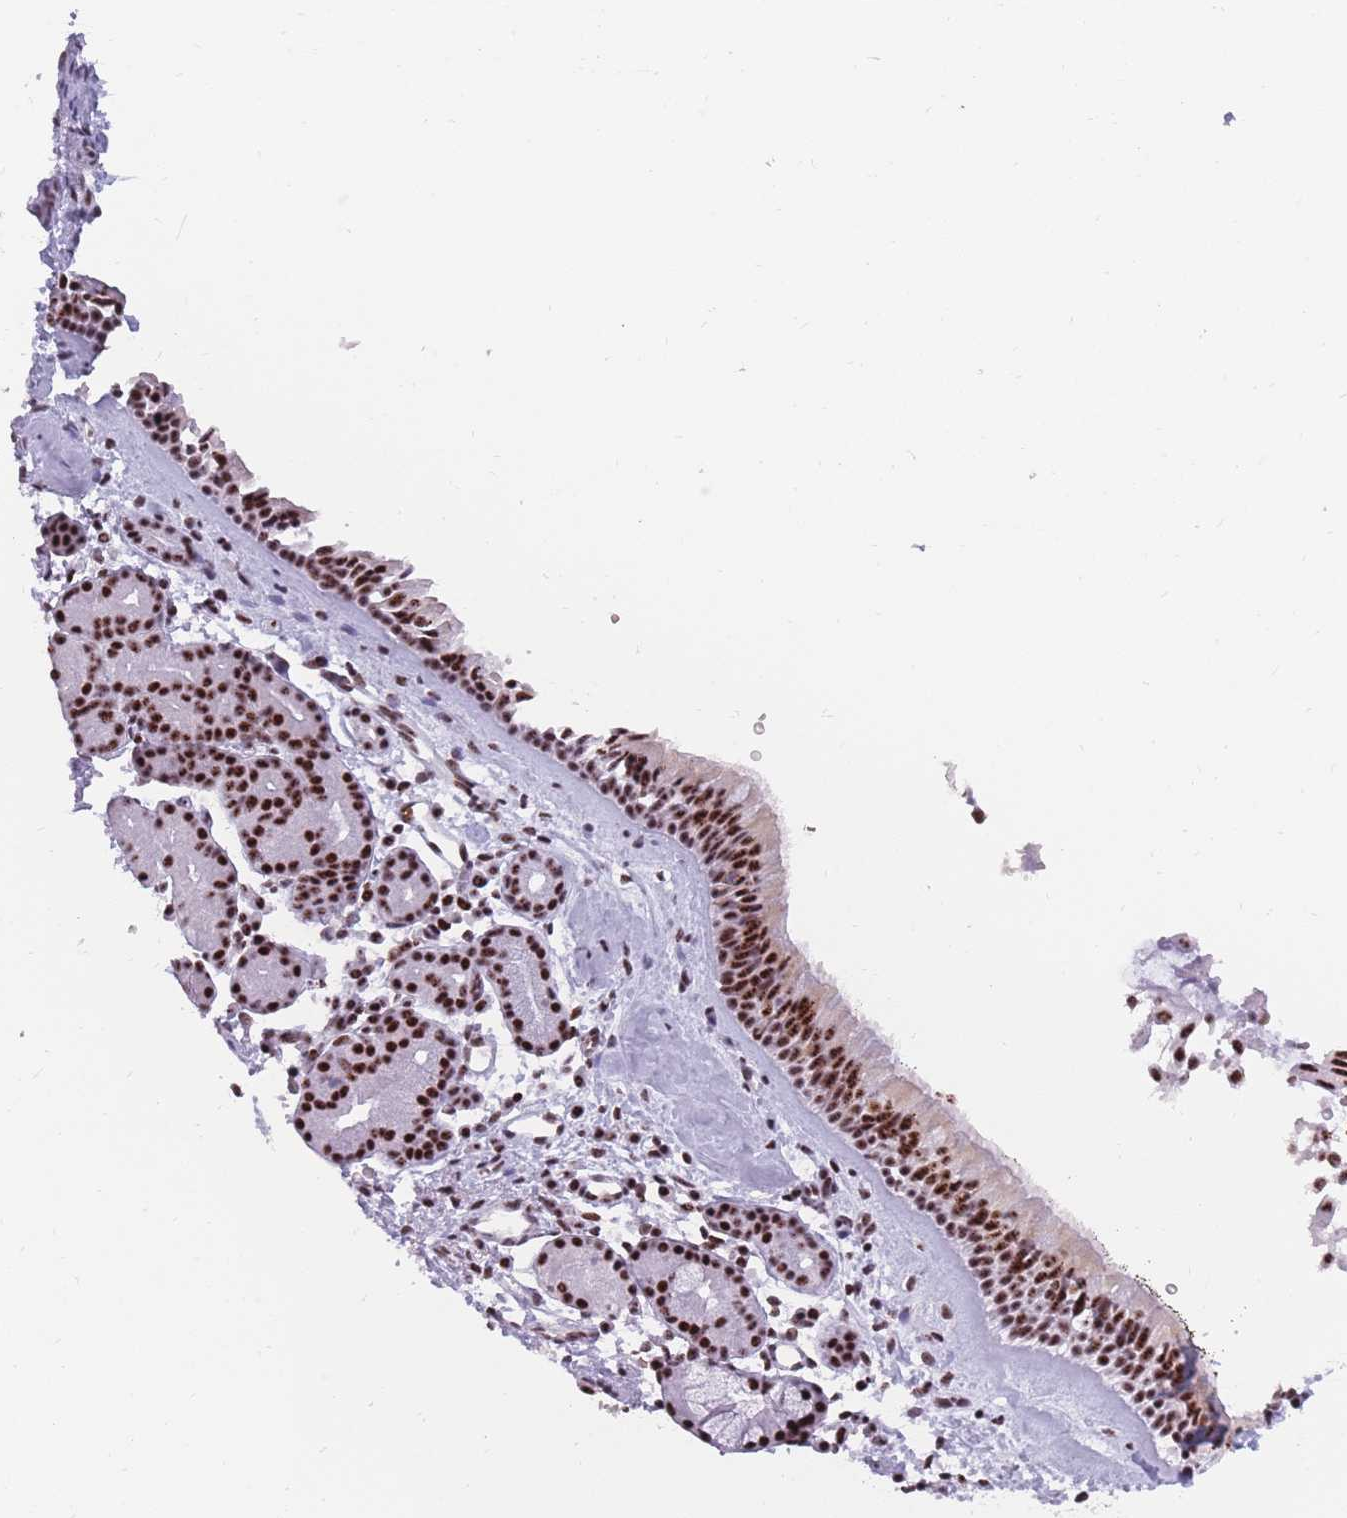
{"staining": {"intensity": "strong", "quantity": ">75%", "location": "nuclear"}, "tissue": "nasopharynx", "cell_type": "Respiratory epithelial cells", "image_type": "normal", "snomed": [{"axis": "morphology", "description": "Normal tissue, NOS"}, {"axis": "topography", "description": "Nasopharynx"}], "caption": "Respiratory epithelial cells show high levels of strong nuclear staining in about >75% of cells in benign human nasopharynx.", "gene": "TMEM35B", "patient": {"sex": "male", "age": 82}}